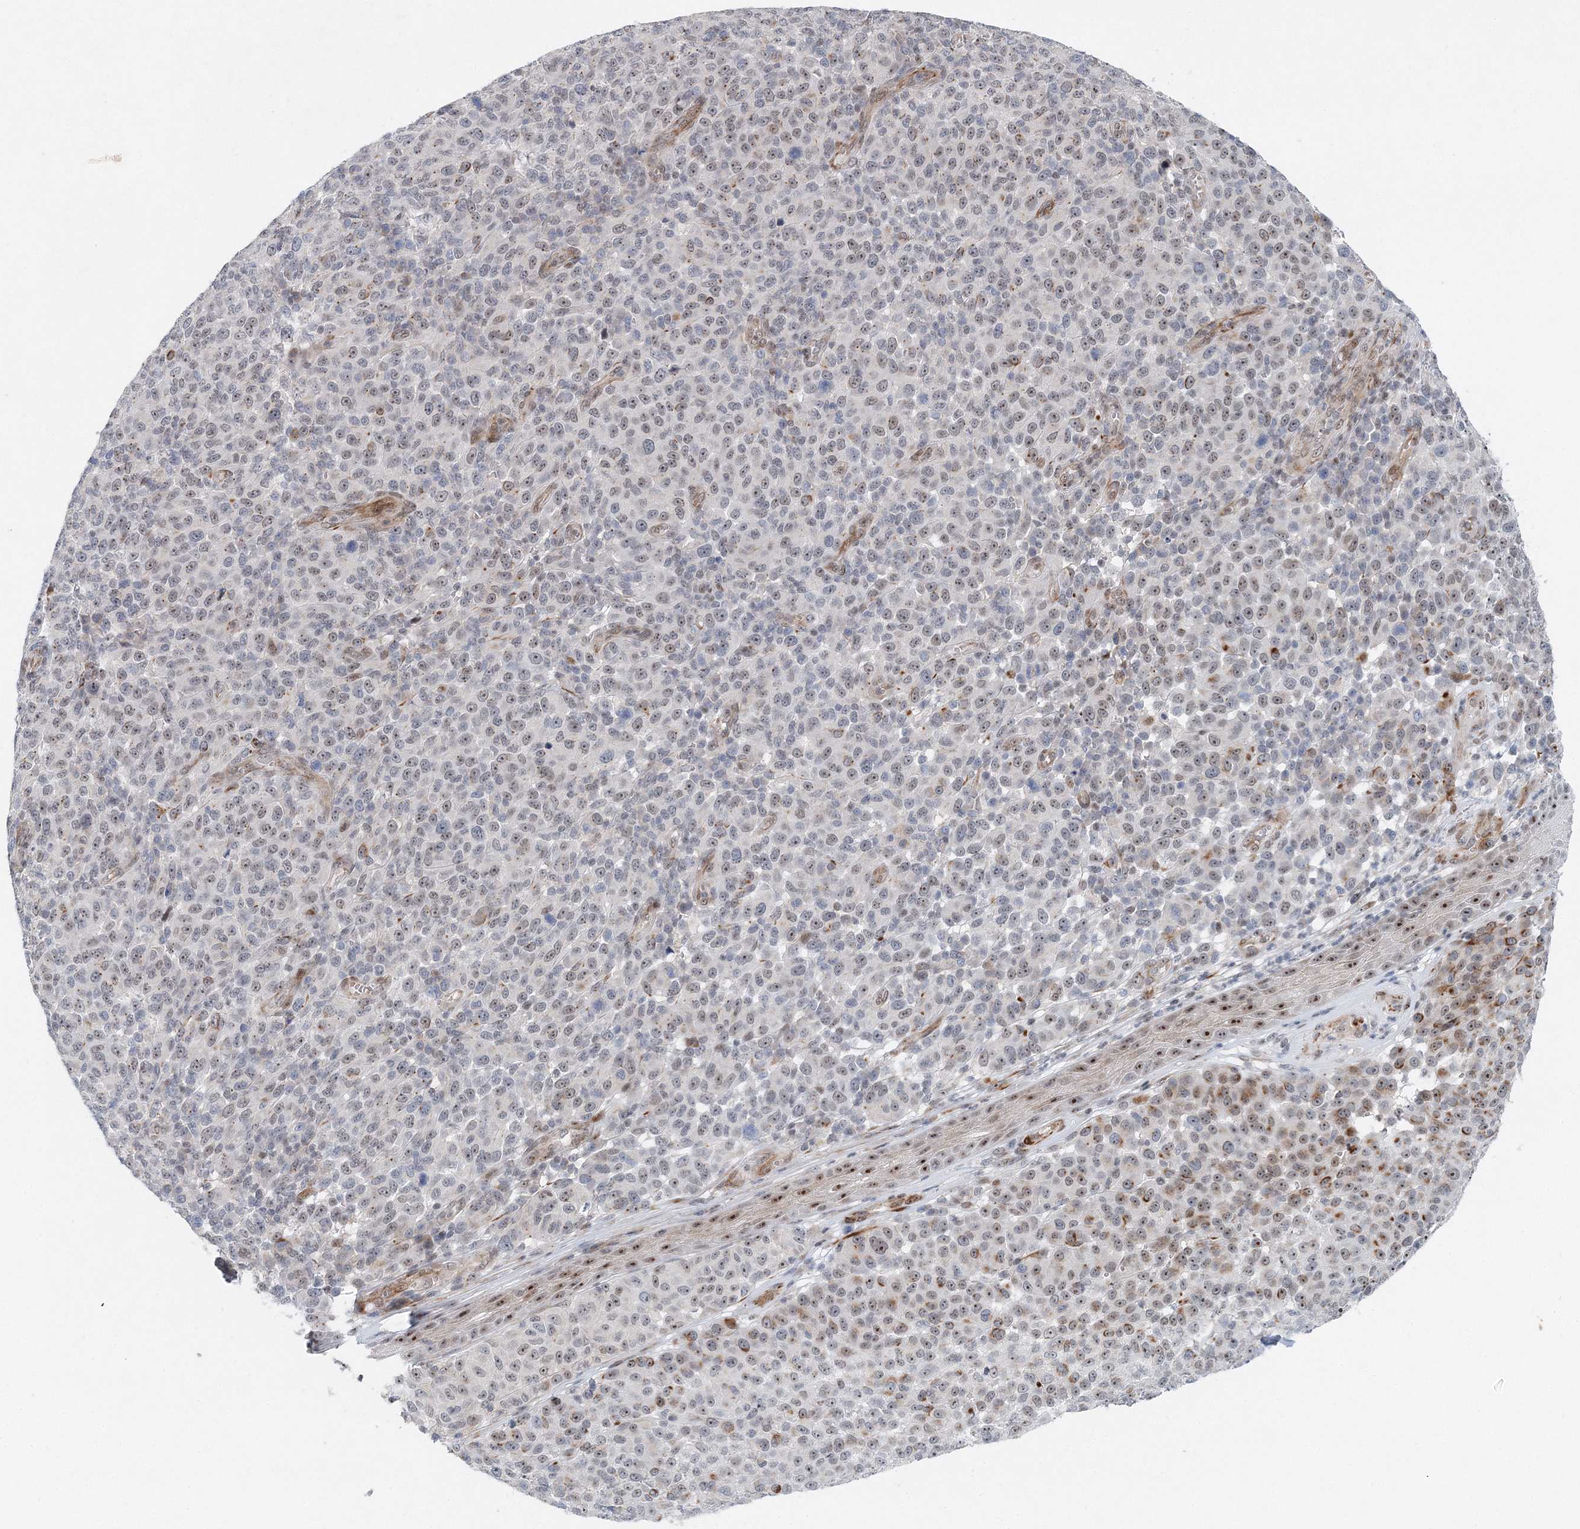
{"staining": {"intensity": "weak", "quantity": "25%-75%", "location": "nuclear"}, "tissue": "melanoma", "cell_type": "Tumor cells", "image_type": "cancer", "snomed": [{"axis": "morphology", "description": "Malignant melanoma, NOS"}, {"axis": "topography", "description": "Skin"}], "caption": "An immunohistochemistry histopathology image of tumor tissue is shown. Protein staining in brown highlights weak nuclear positivity in melanoma within tumor cells. Using DAB (3,3'-diaminobenzidine) (brown) and hematoxylin (blue) stains, captured at high magnification using brightfield microscopy.", "gene": "UIMC1", "patient": {"sex": "male", "age": 49}}